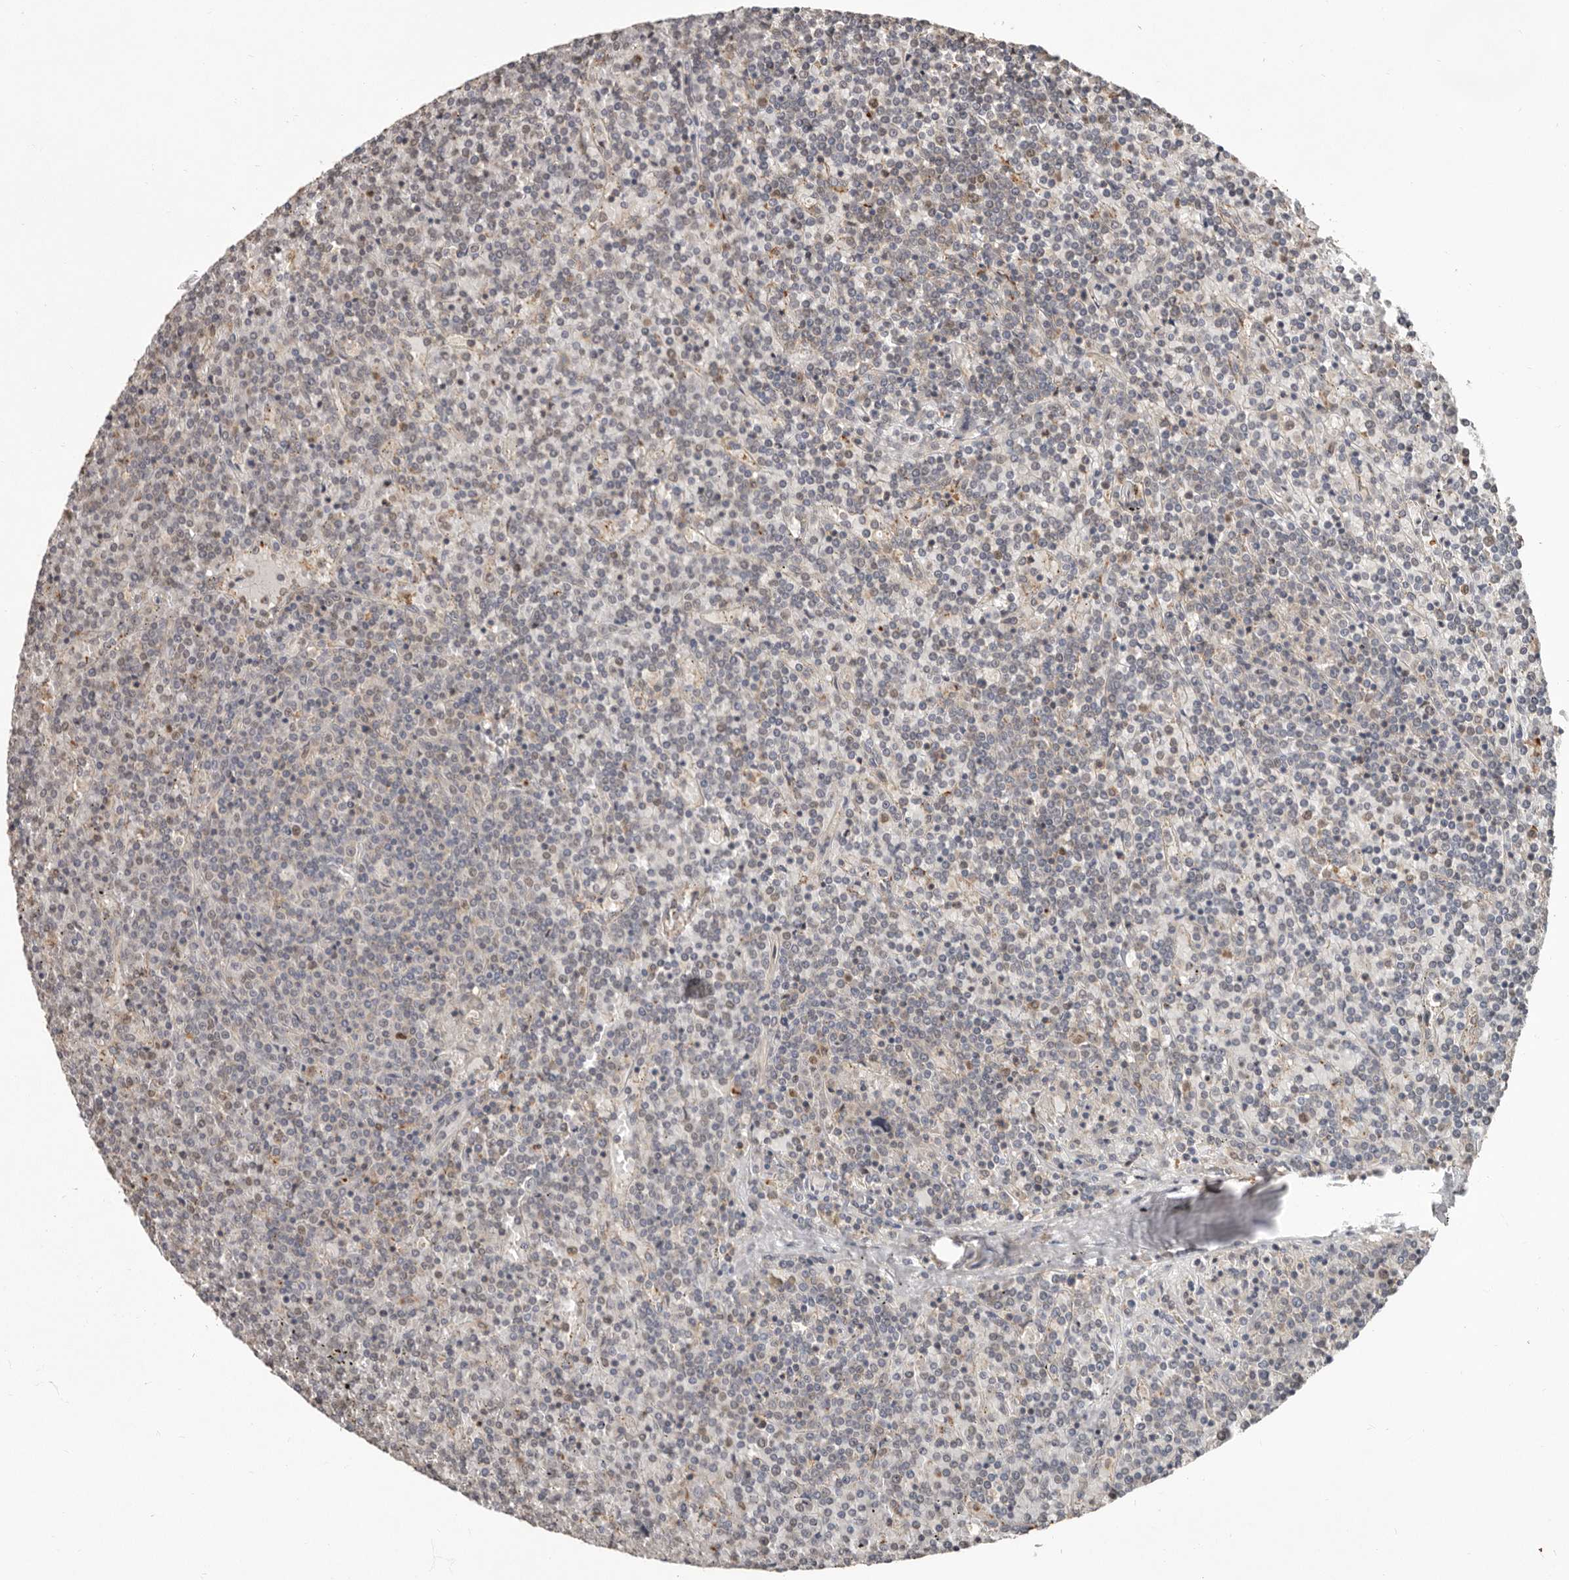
{"staining": {"intensity": "weak", "quantity": "<25%", "location": "cytoplasmic/membranous"}, "tissue": "lymphoma", "cell_type": "Tumor cells", "image_type": "cancer", "snomed": [{"axis": "morphology", "description": "Malignant lymphoma, non-Hodgkin's type, Low grade"}, {"axis": "topography", "description": "Spleen"}], "caption": "High power microscopy image of an immunohistochemistry (IHC) micrograph of malignant lymphoma, non-Hodgkin's type (low-grade), revealing no significant staining in tumor cells.", "gene": "LRGUK", "patient": {"sex": "female", "age": 19}}